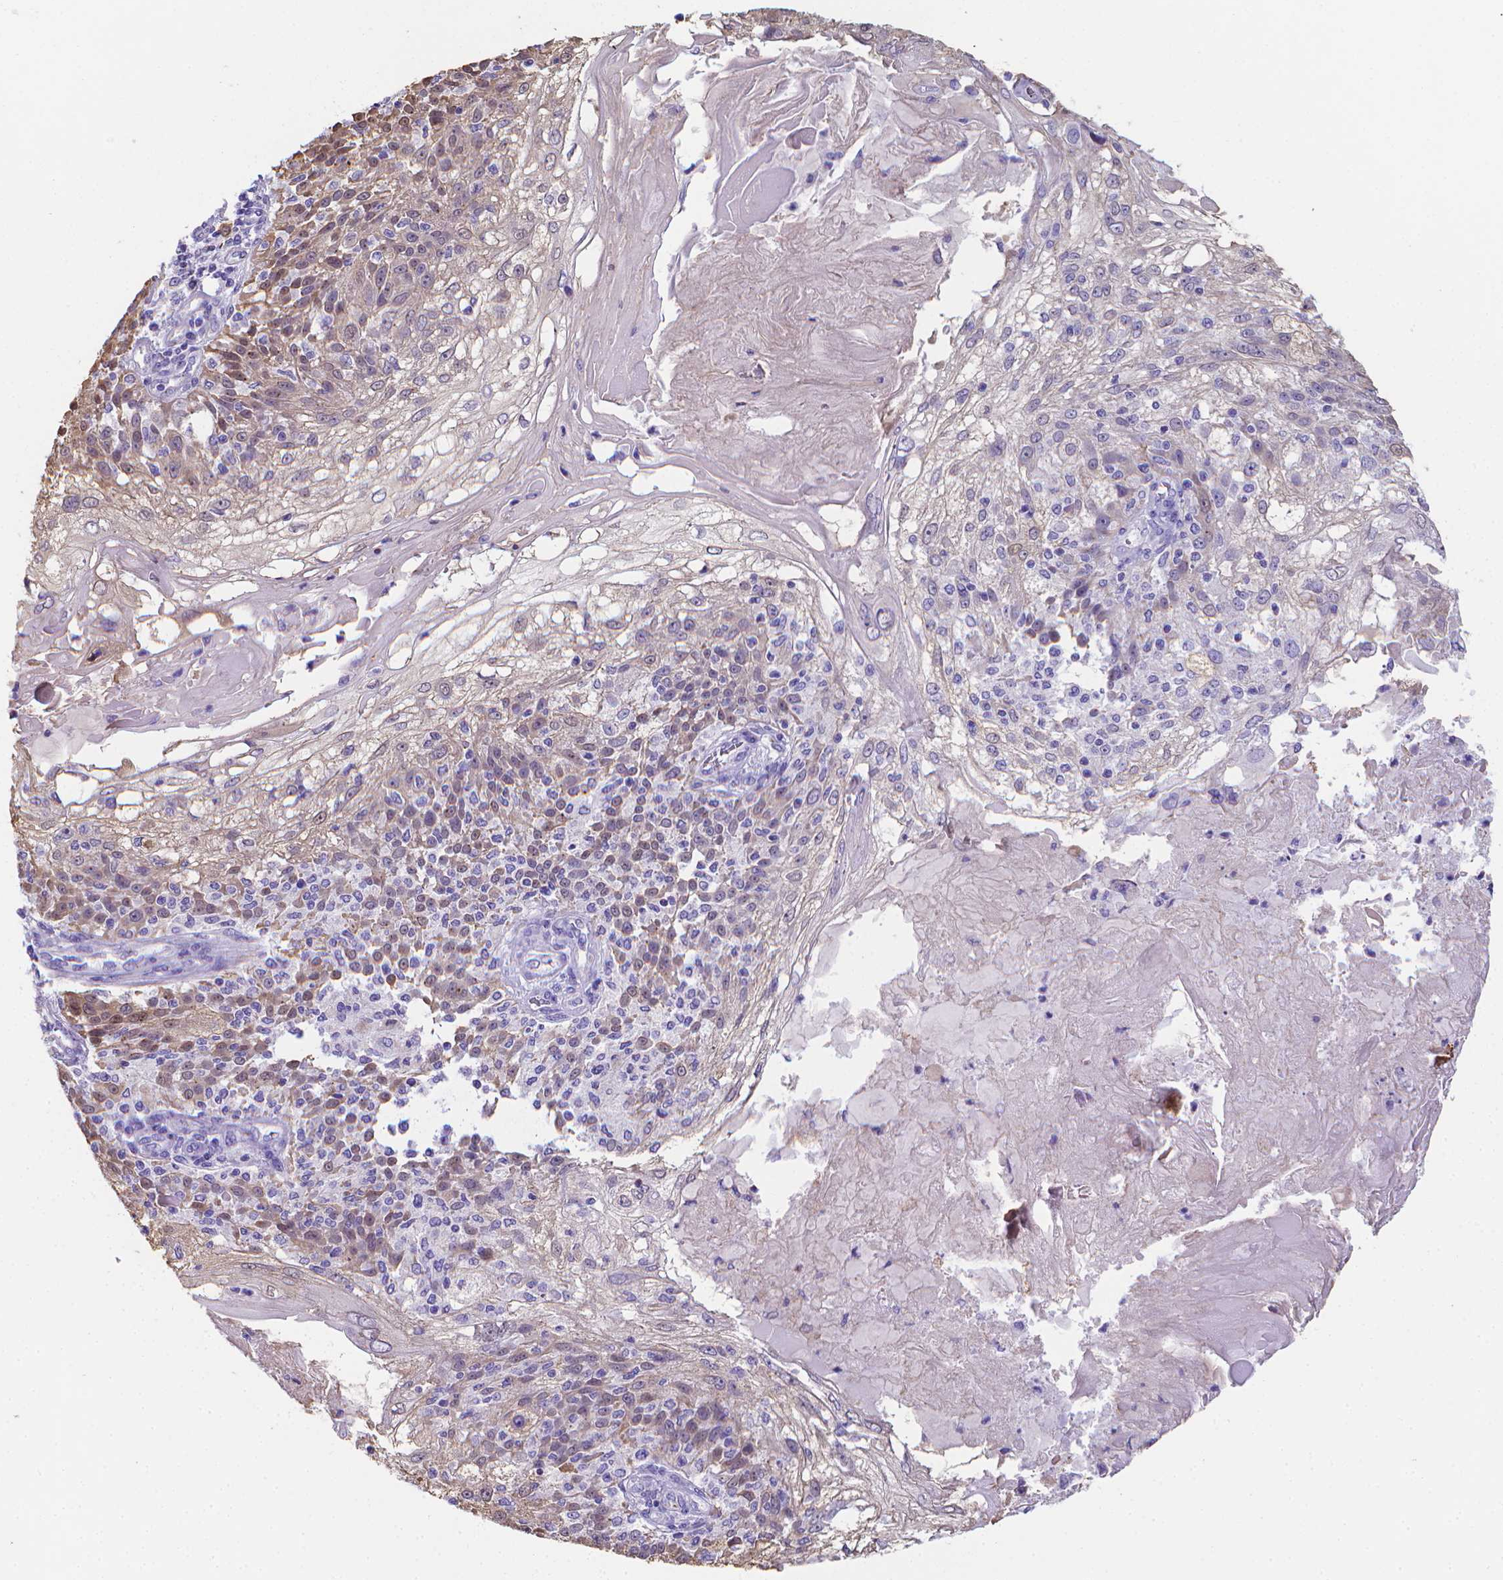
{"staining": {"intensity": "weak", "quantity": "25%-75%", "location": "cytoplasmic/membranous"}, "tissue": "skin cancer", "cell_type": "Tumor cells", "image_type": "cancer", "snomed": [{"axis": "morphology", "description": "Normal tissue, NOS"}, {"axis": "morphology", "description": "Squamous cell carcinoma, NOS"}, {"axis": "topography", "description": "Skin"}], "caption": "High-magnification brightfield microscopy of squamous cell carcinoma (skin) stained with DAB (3,3'-diaminobenzidine) (brown) and counterstained with hematoxylin (blue). tumor cells exhibit weak cytoplasmic/membranous positivity is identified in approximately25%-75% of cells.", "gene": "LRRC73", "patient": {"sex": "female", "age": 83}}